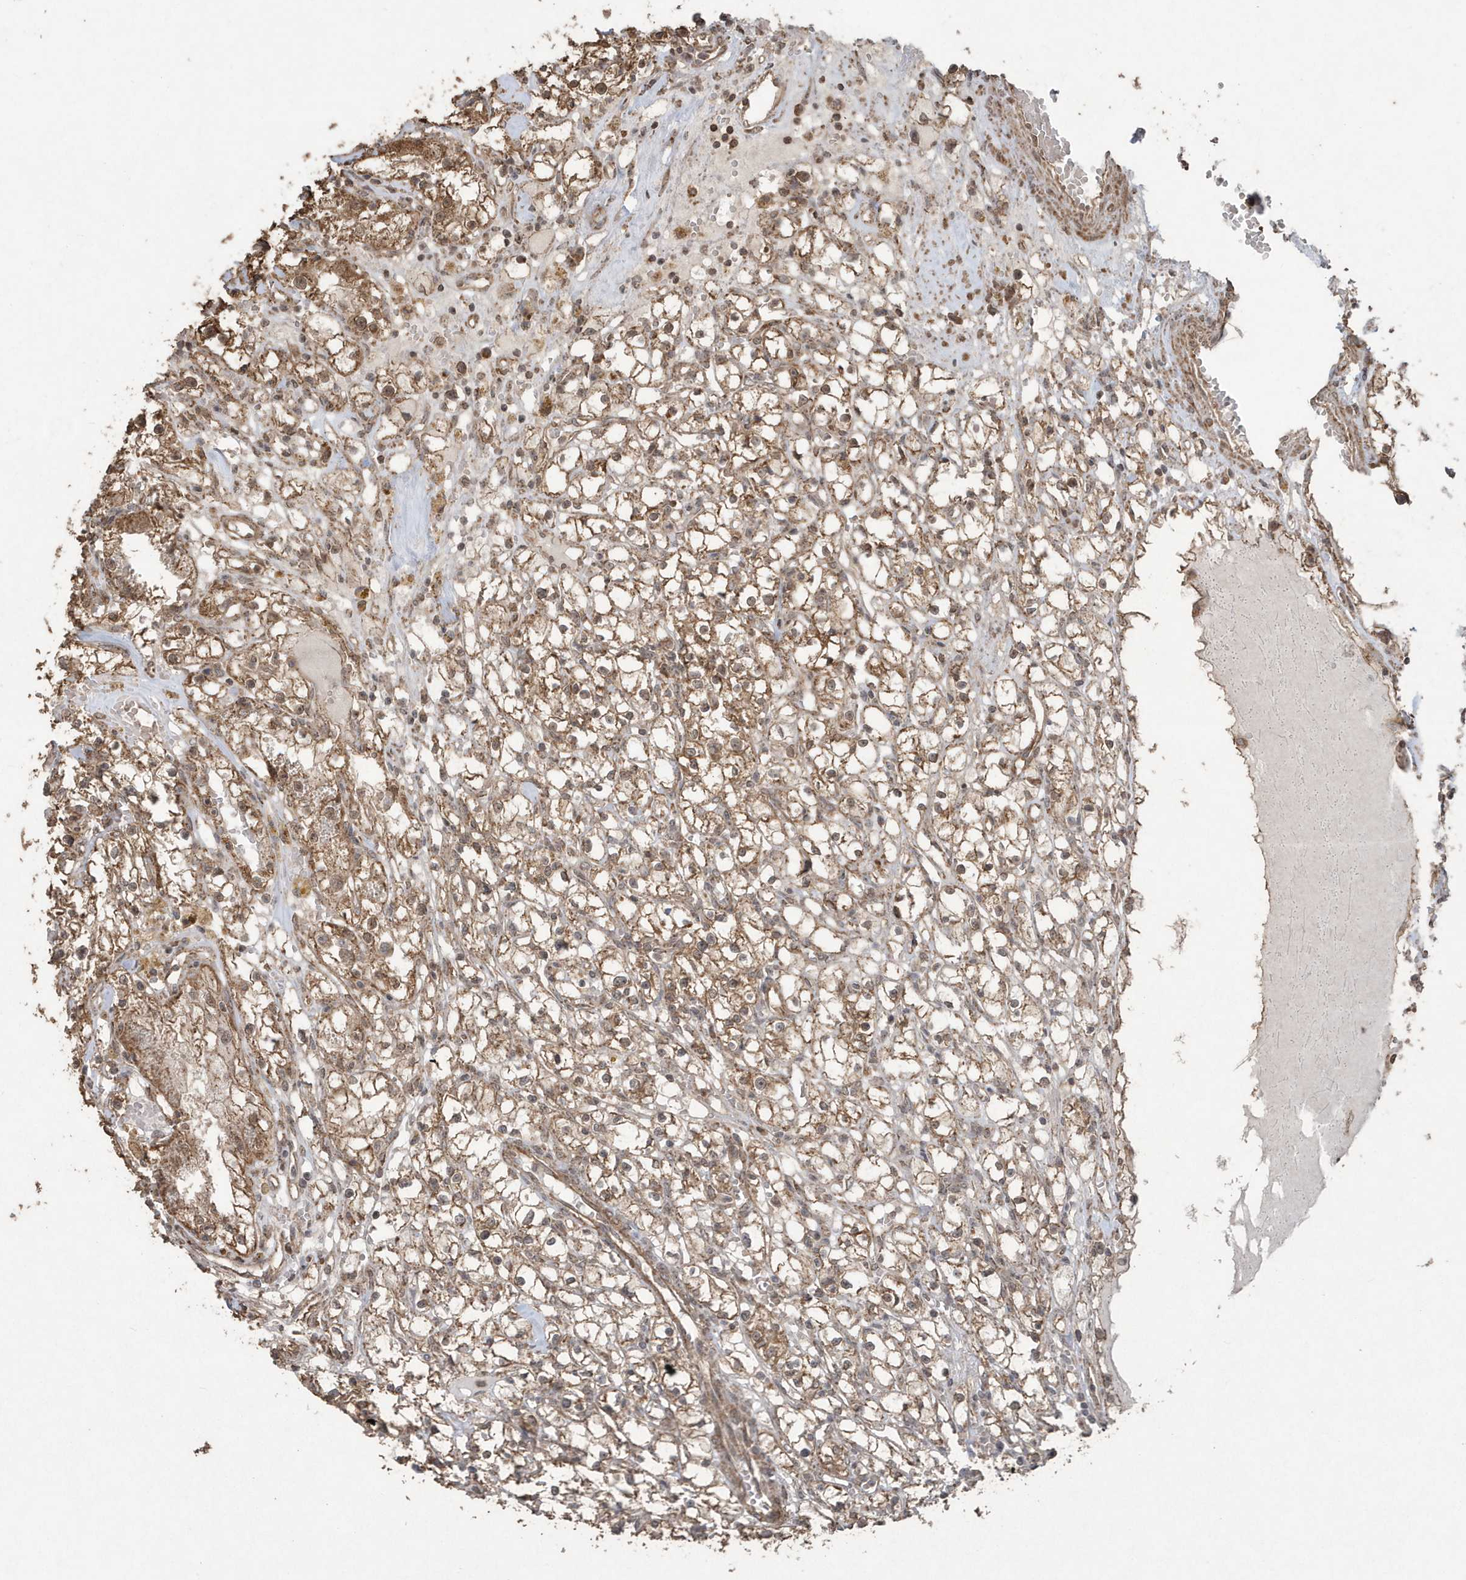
{"staining": {"intensity": "moderate", "quantity": ">75%", "location": "cytoplasmic/membranous"}, "tissue": "renal cancer", "cell_type": "Tumor cells", "image_type": "cancer", "snomed": [{"axis": "morphology", "description": "Adenocarcinoma, NOS"}, {"axis": "topography", "description": "Kidney"}], "caption": "Brown immunohistochemical staining in renal cancer (adenocarcinoma) displays moderate cytoplasmic/membranous staining in approximately >75% of tumor cells. (IHC, brightfield microscopy, high magnification).", "gene": "PAXBP1", "patient": {"sex": "male", "age": 56}}